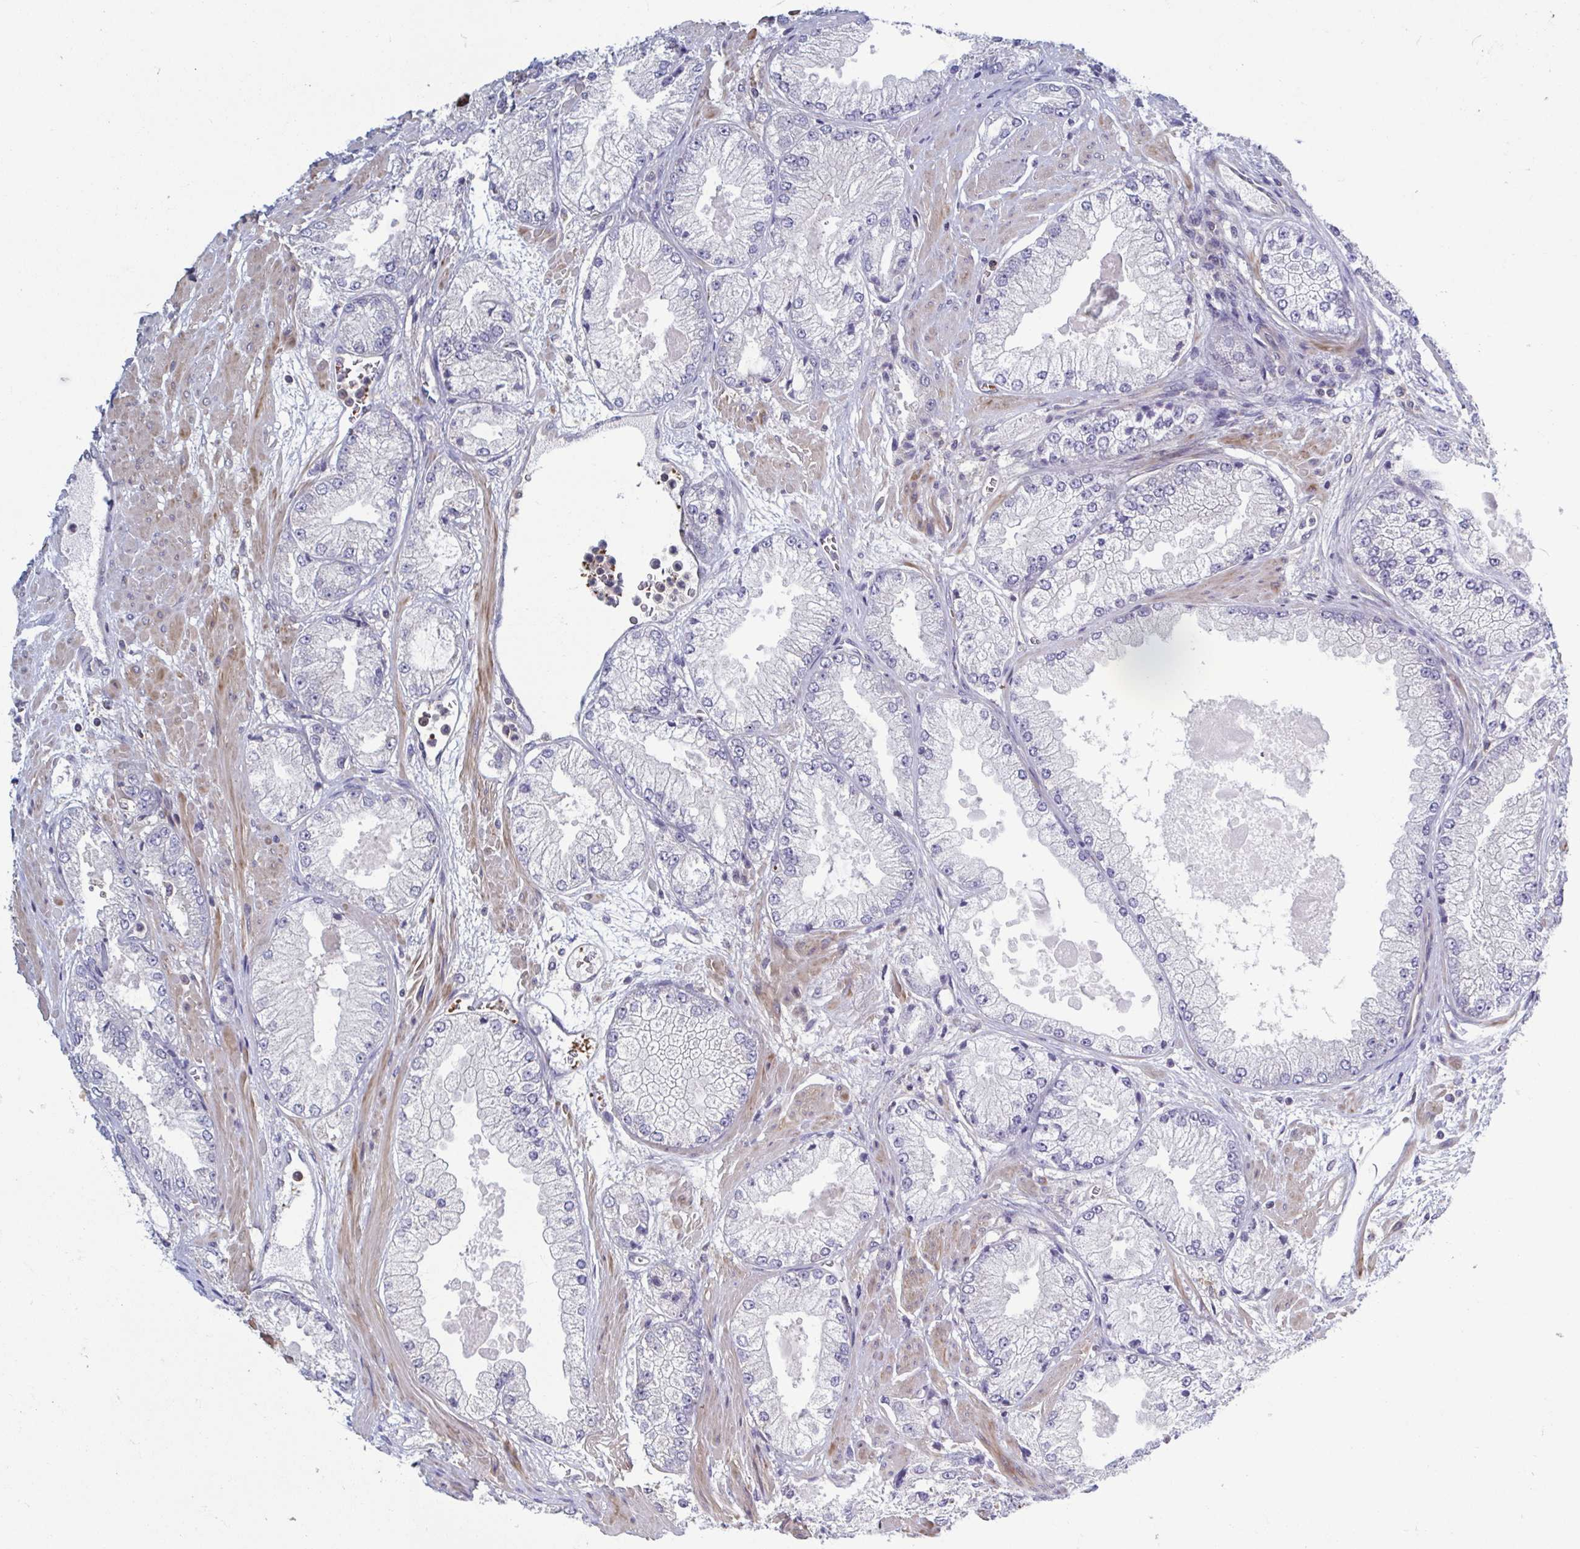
{"staining": {"intensity": "negative", "quantity": "none", "location": "none"}, "tissue": "prostate cancer", "cell_type": "Tumor cells", "image_type": "cancer", "snomed": [{"axis": "morphology", "description": "Adenocarcinoma, High grade"}, {"axis": "topography", "description": "Prostate"}], "caption": "High power microscopy histopathology image of an immunohistochemistry micrograph of prostate cancer, revealing no significant staining in tumor cells.", "gene": "LRRC38", "patient": {"sex": "male", "age": 68}}